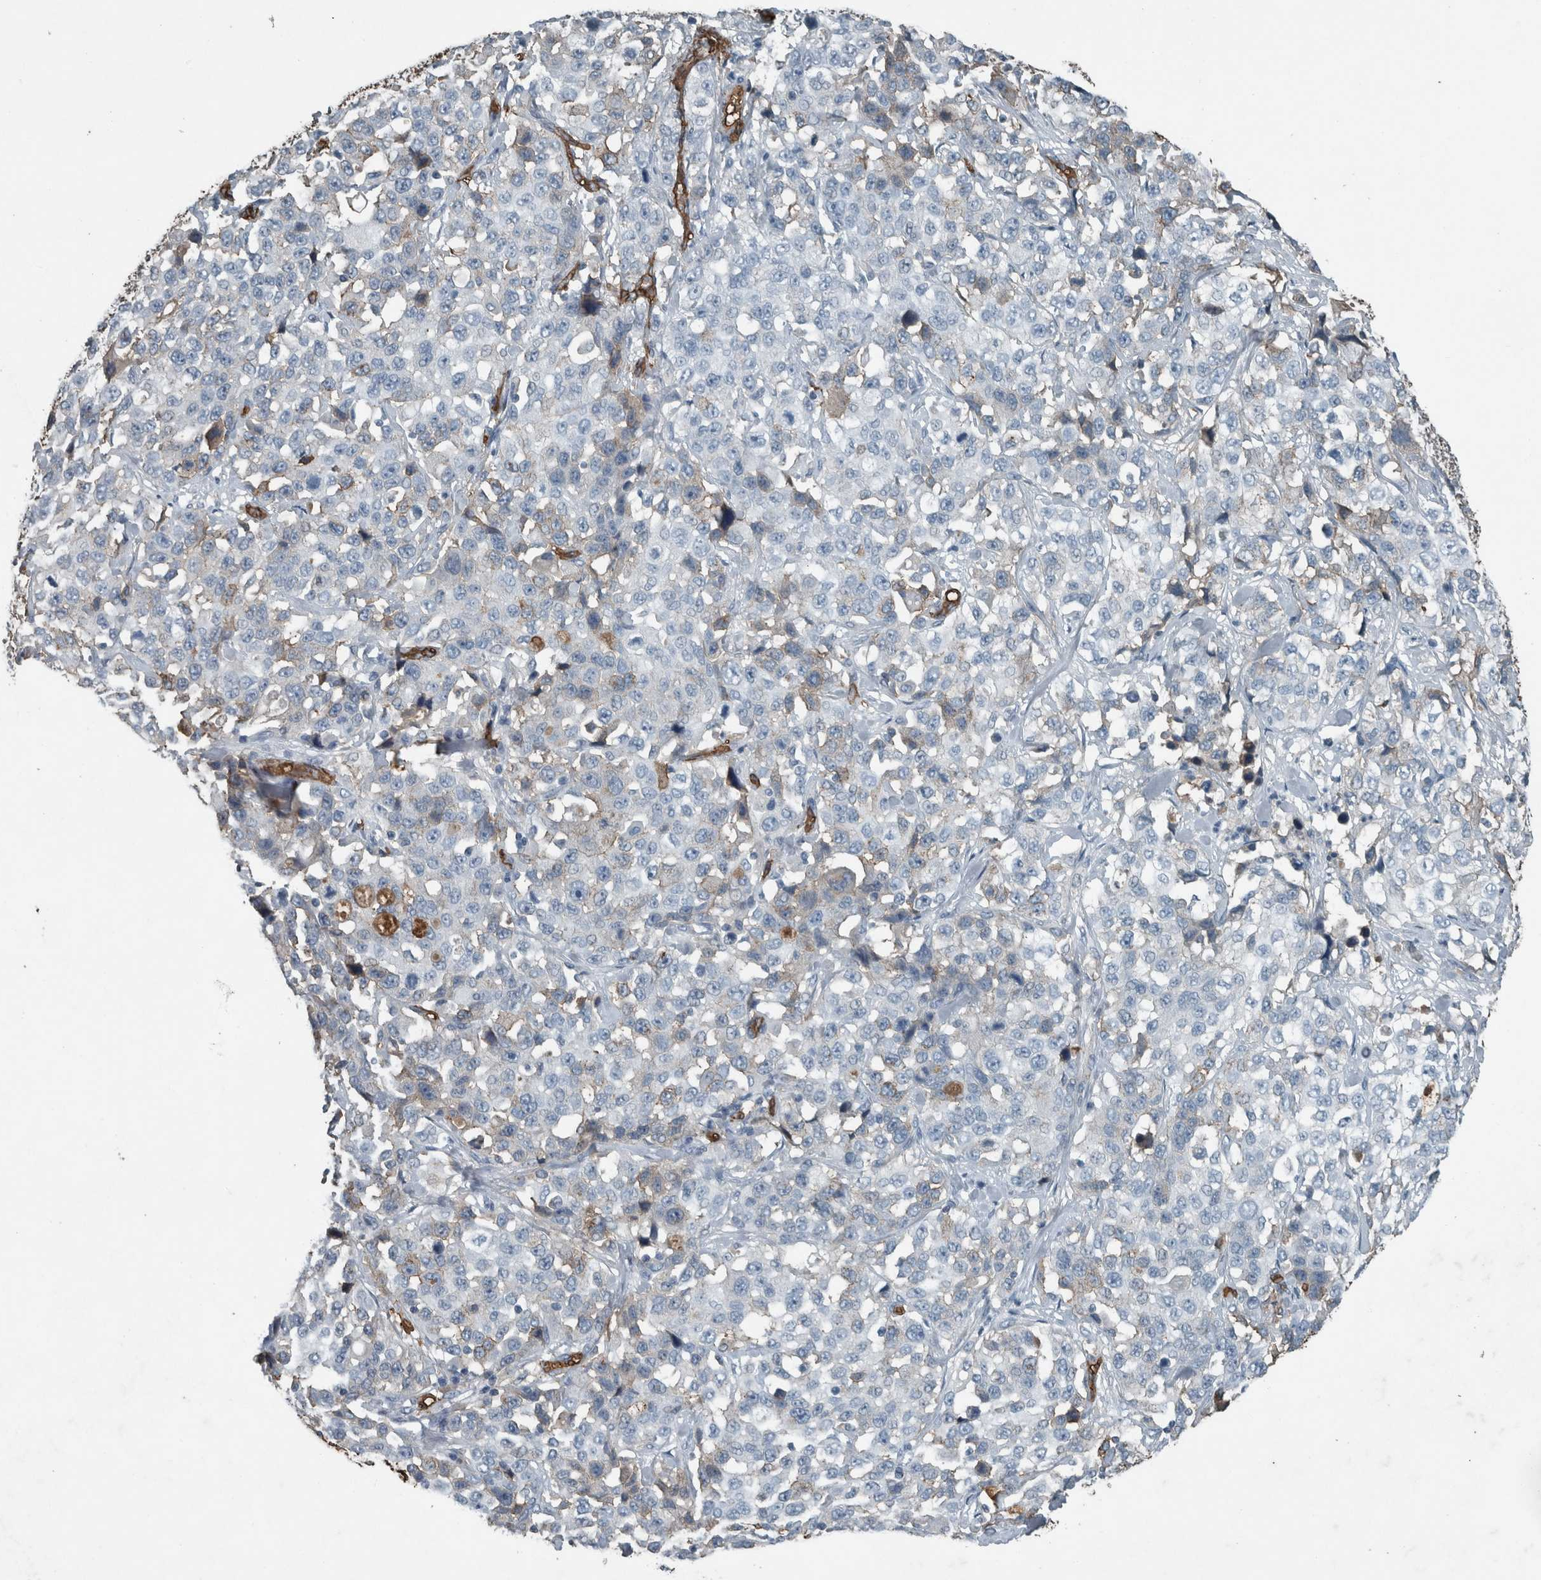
{"staining": {"intensity": "negative", "quantity": "none", "location": "none"}, "tissue": "stomach cancer", "cell_type": "Tumor cells", "image_type": "cancer", "snomed": [{"axis": "morphology", "description": "Normal tissue, NOS"}, {"axis": "morphology", "description": "Adenocarcinoma, NOS"}, {"axis": "topography", "description": "Stomach"}], "caption": "Immunohistochemical staining of human stomach cancer shows no significant staining in tumor cells.", "gene": "LBP", "patient": {"sex": "male", "age": 48}}